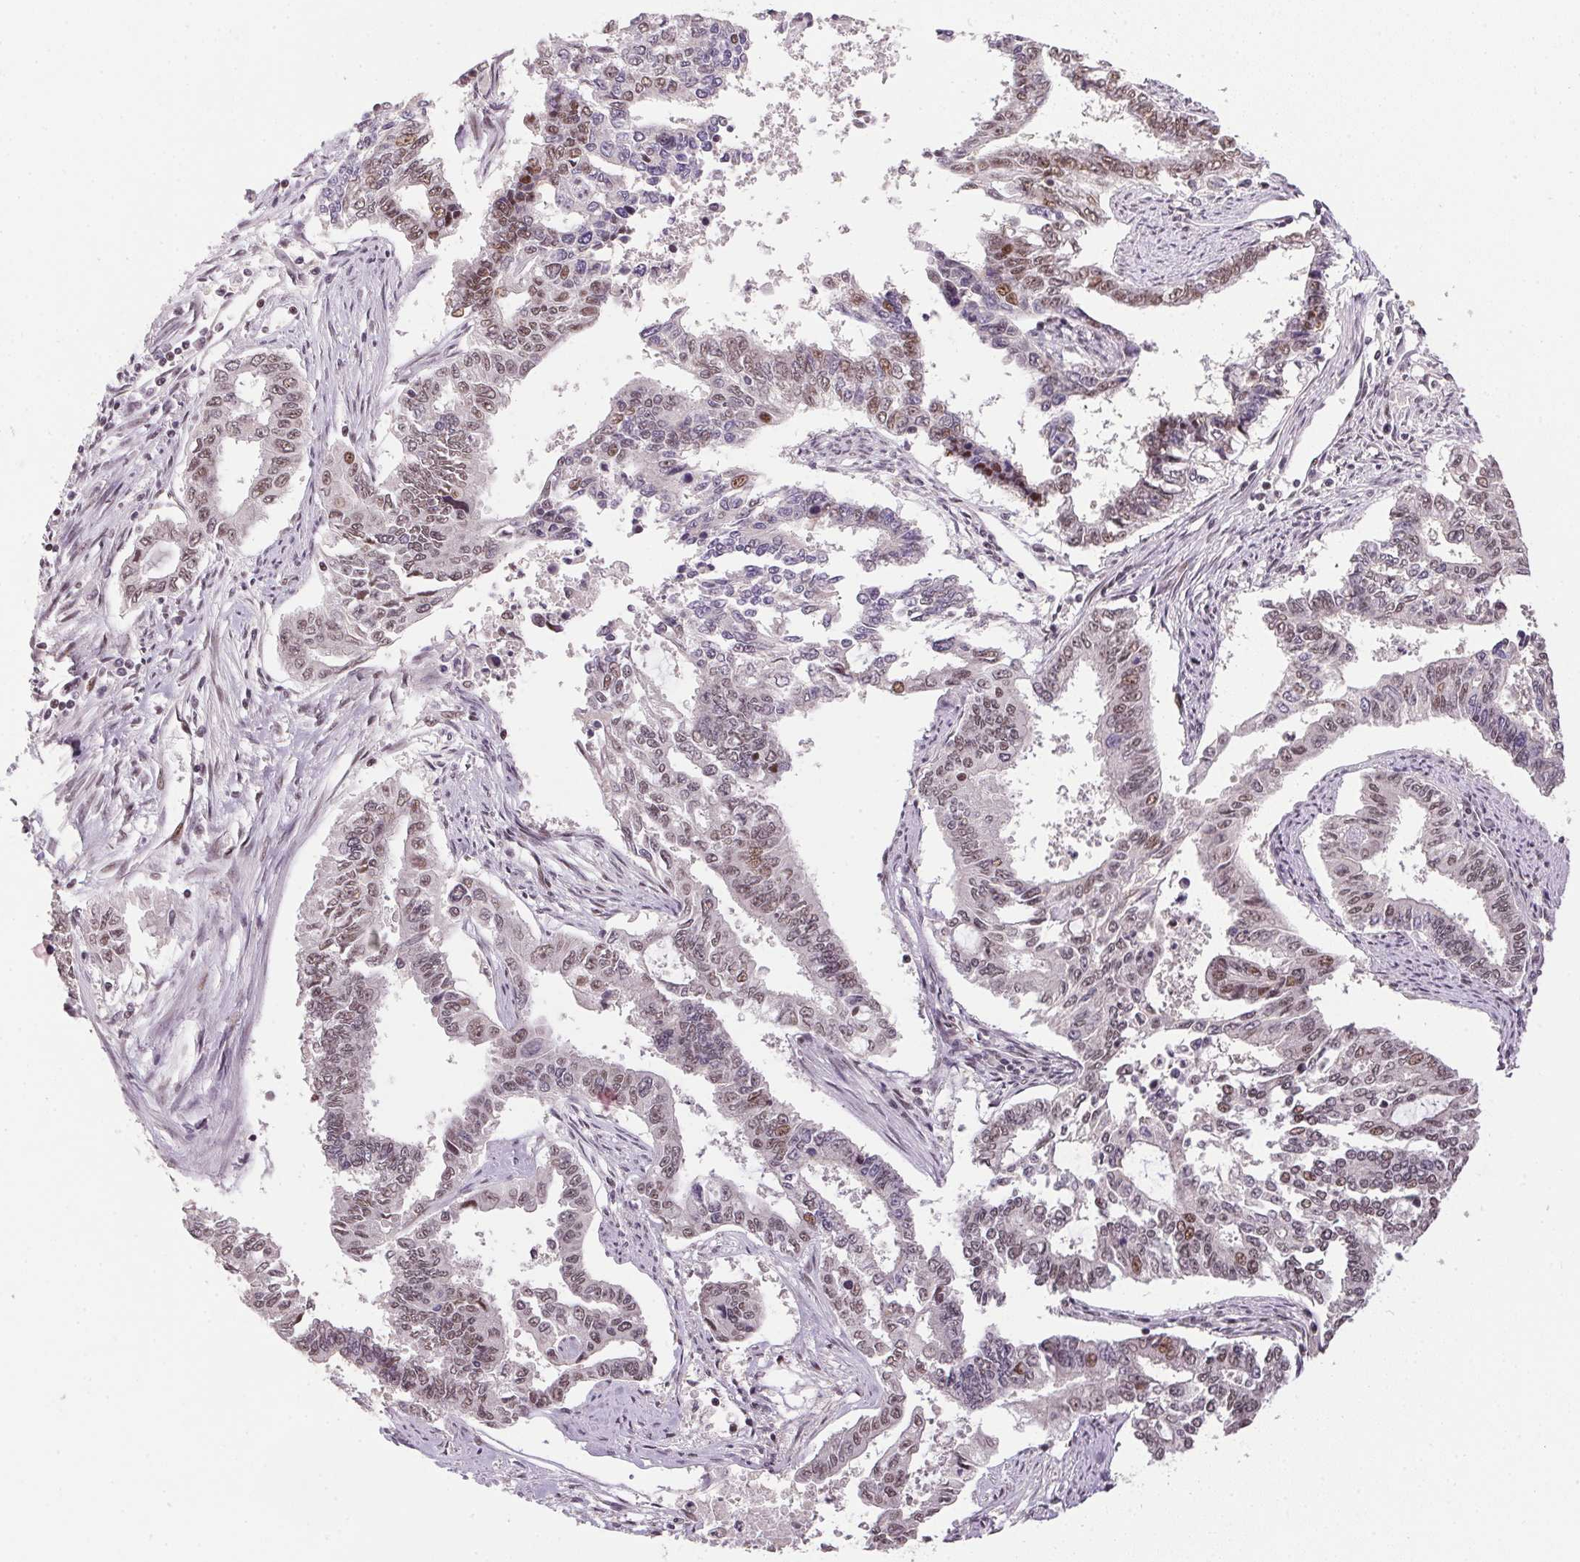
{"staining": {"intensity": "moderate", "quantity": "25%-75%", "location": "nuclear"}, "tissue": "endometrial cancer", "cell_type": "Tumor cells", "image_type": "cancer", "snomed": [{"axis": "morphology", "description": "Adenocarcinoma, NOS"}, {"axis": "topography", "description": "Uterus"}], "caption": "There is medium levels of moderate nuclear expression in tumor cells of endometrial cancer (adenocarcinoma), as demonstrated by immunohistochemical staining (brown color).", "gene": "KDM4D", "patient": {"sex": "female", "age": 59}}